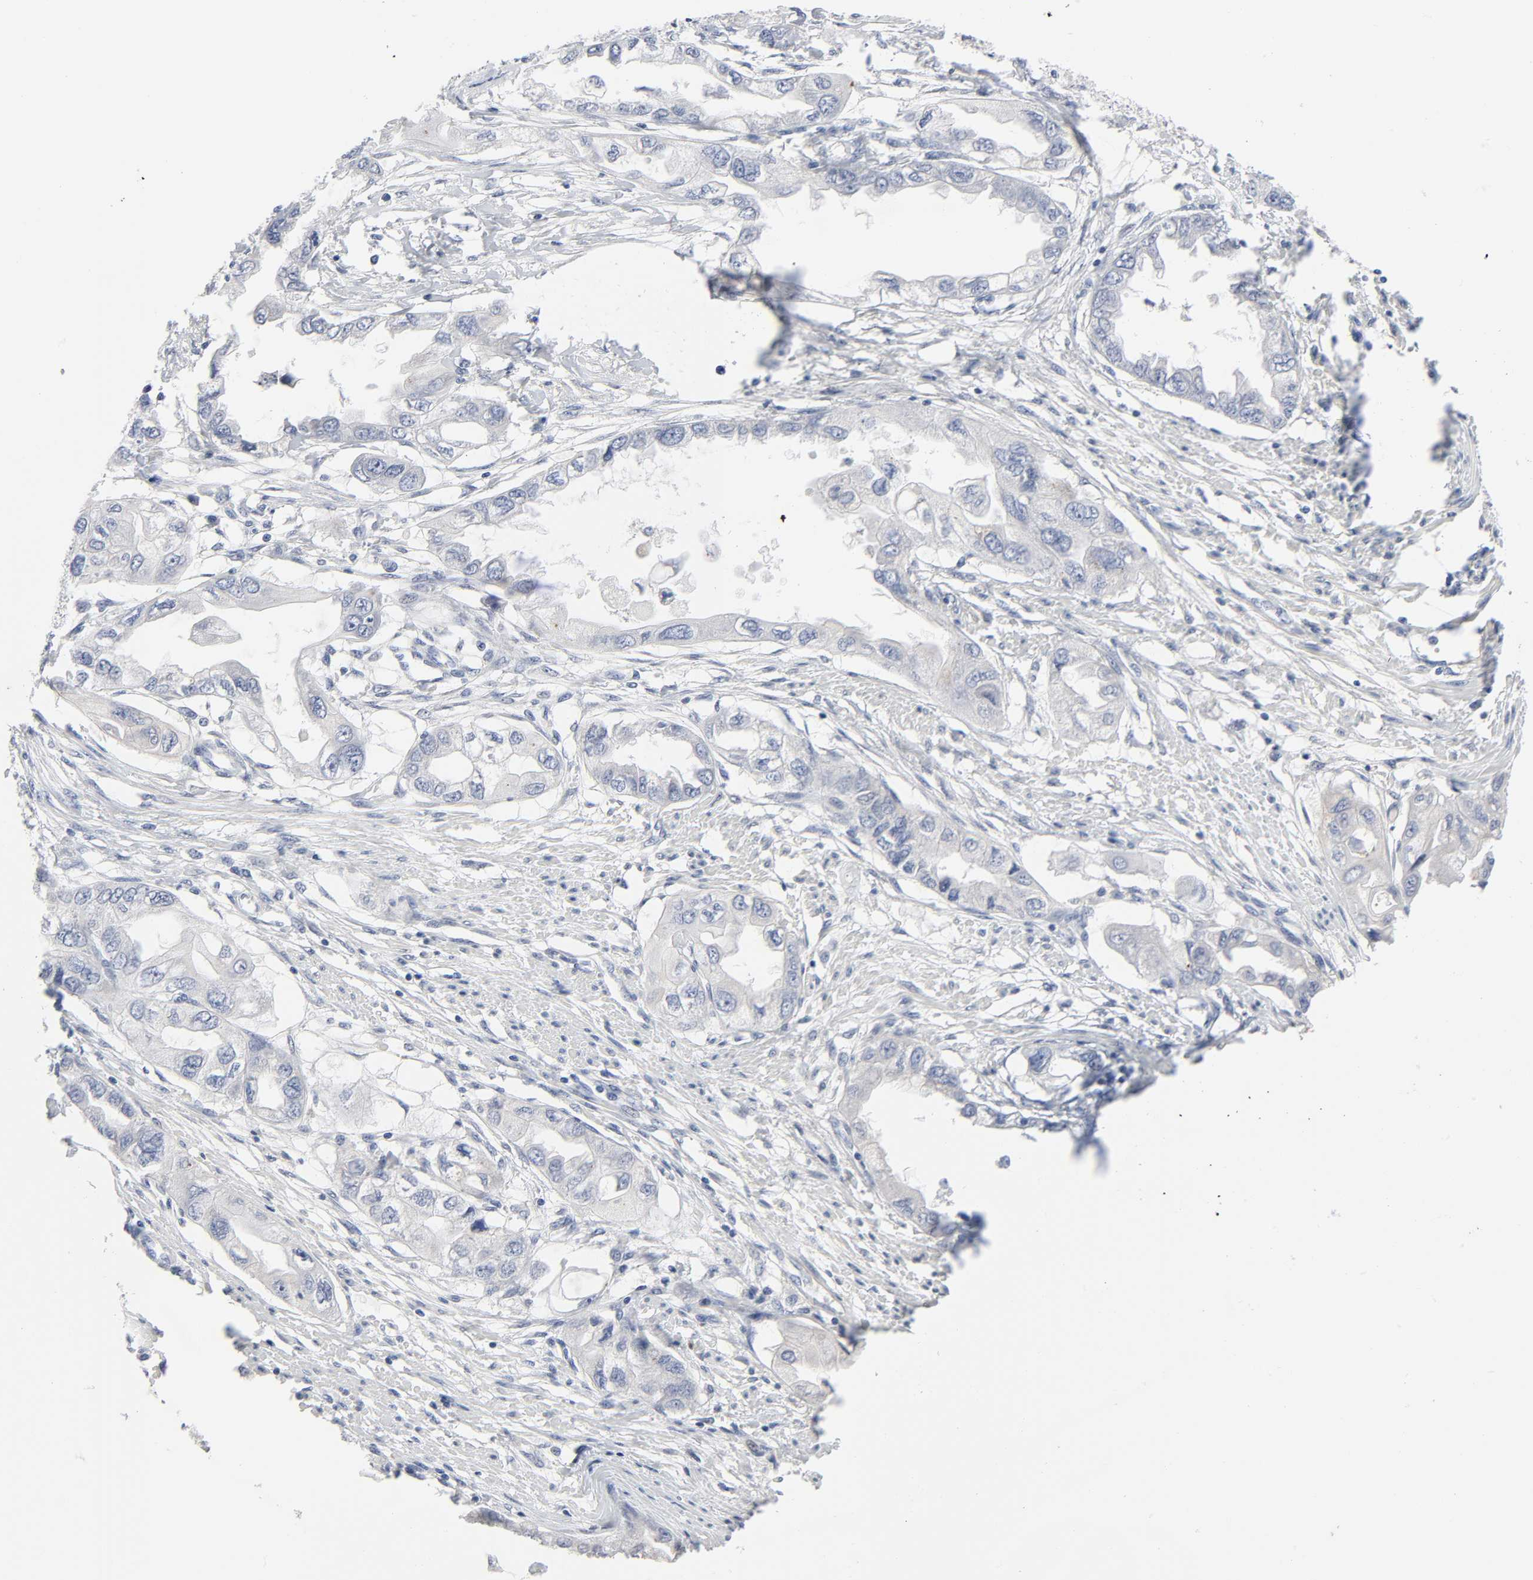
{"staining": {"intensity": "negative", "quantity": "none", "location": "none"}, "tissue": "endometrial cancer", "cell_type": "Tumor cells", "image_type": "cancer", "snomed": [{"axis": "morphology", "description": "Adenocarcinoma, NOS"}, {"axis": "topography", "description": "Endometrium"}], "caption": "DAB (3,3'-diaminobenzidine) immunohistochemical staining of human endometrial cancer displays no significant positivity in tumor cells.", "gene": "SALL2", "patient": {"sex": "female", "age": 67}}